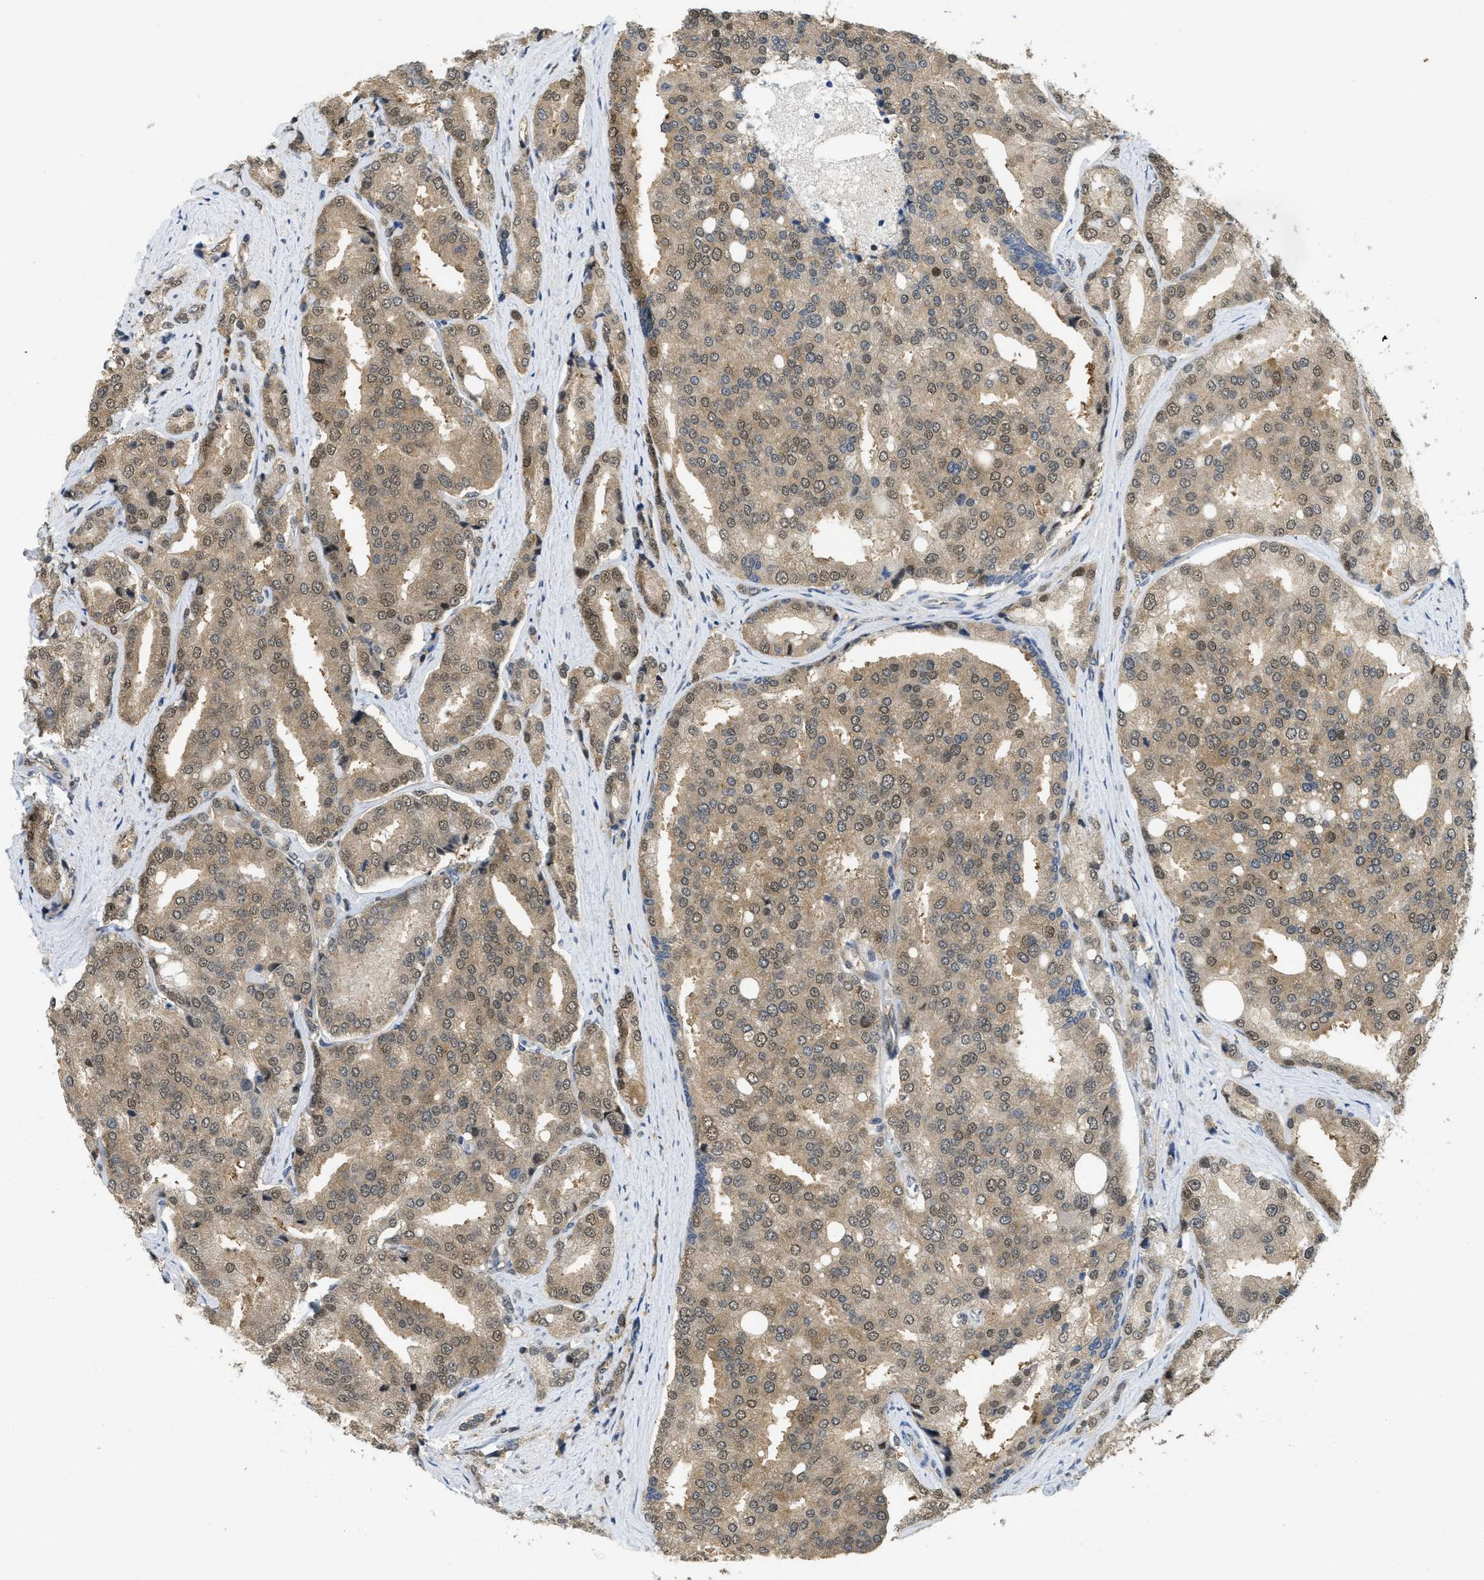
{"staining": {"intensity": "moderate", "quantity": ">75%", "location": "cytoplasmic/membranous,nuclear"}, "tissue": "prostate cancer", "cell_type": "Tumor cells", "image_type": "cancer", "snomed": [{"axis": "morphology", "description": "Adenocarcinoma, High grade"}, {"axis": "topography", "description": "Prostate"}], "caption": "Brown immunohistochemical staining in human prostate adenocarcinoma (high-grade) displays moderate cytoplasmic/membranous and nuclear staining in approximately >75% of tumor cells.", "gene": "PSMC5", "patient": {"sex": "male", "age": 50}}